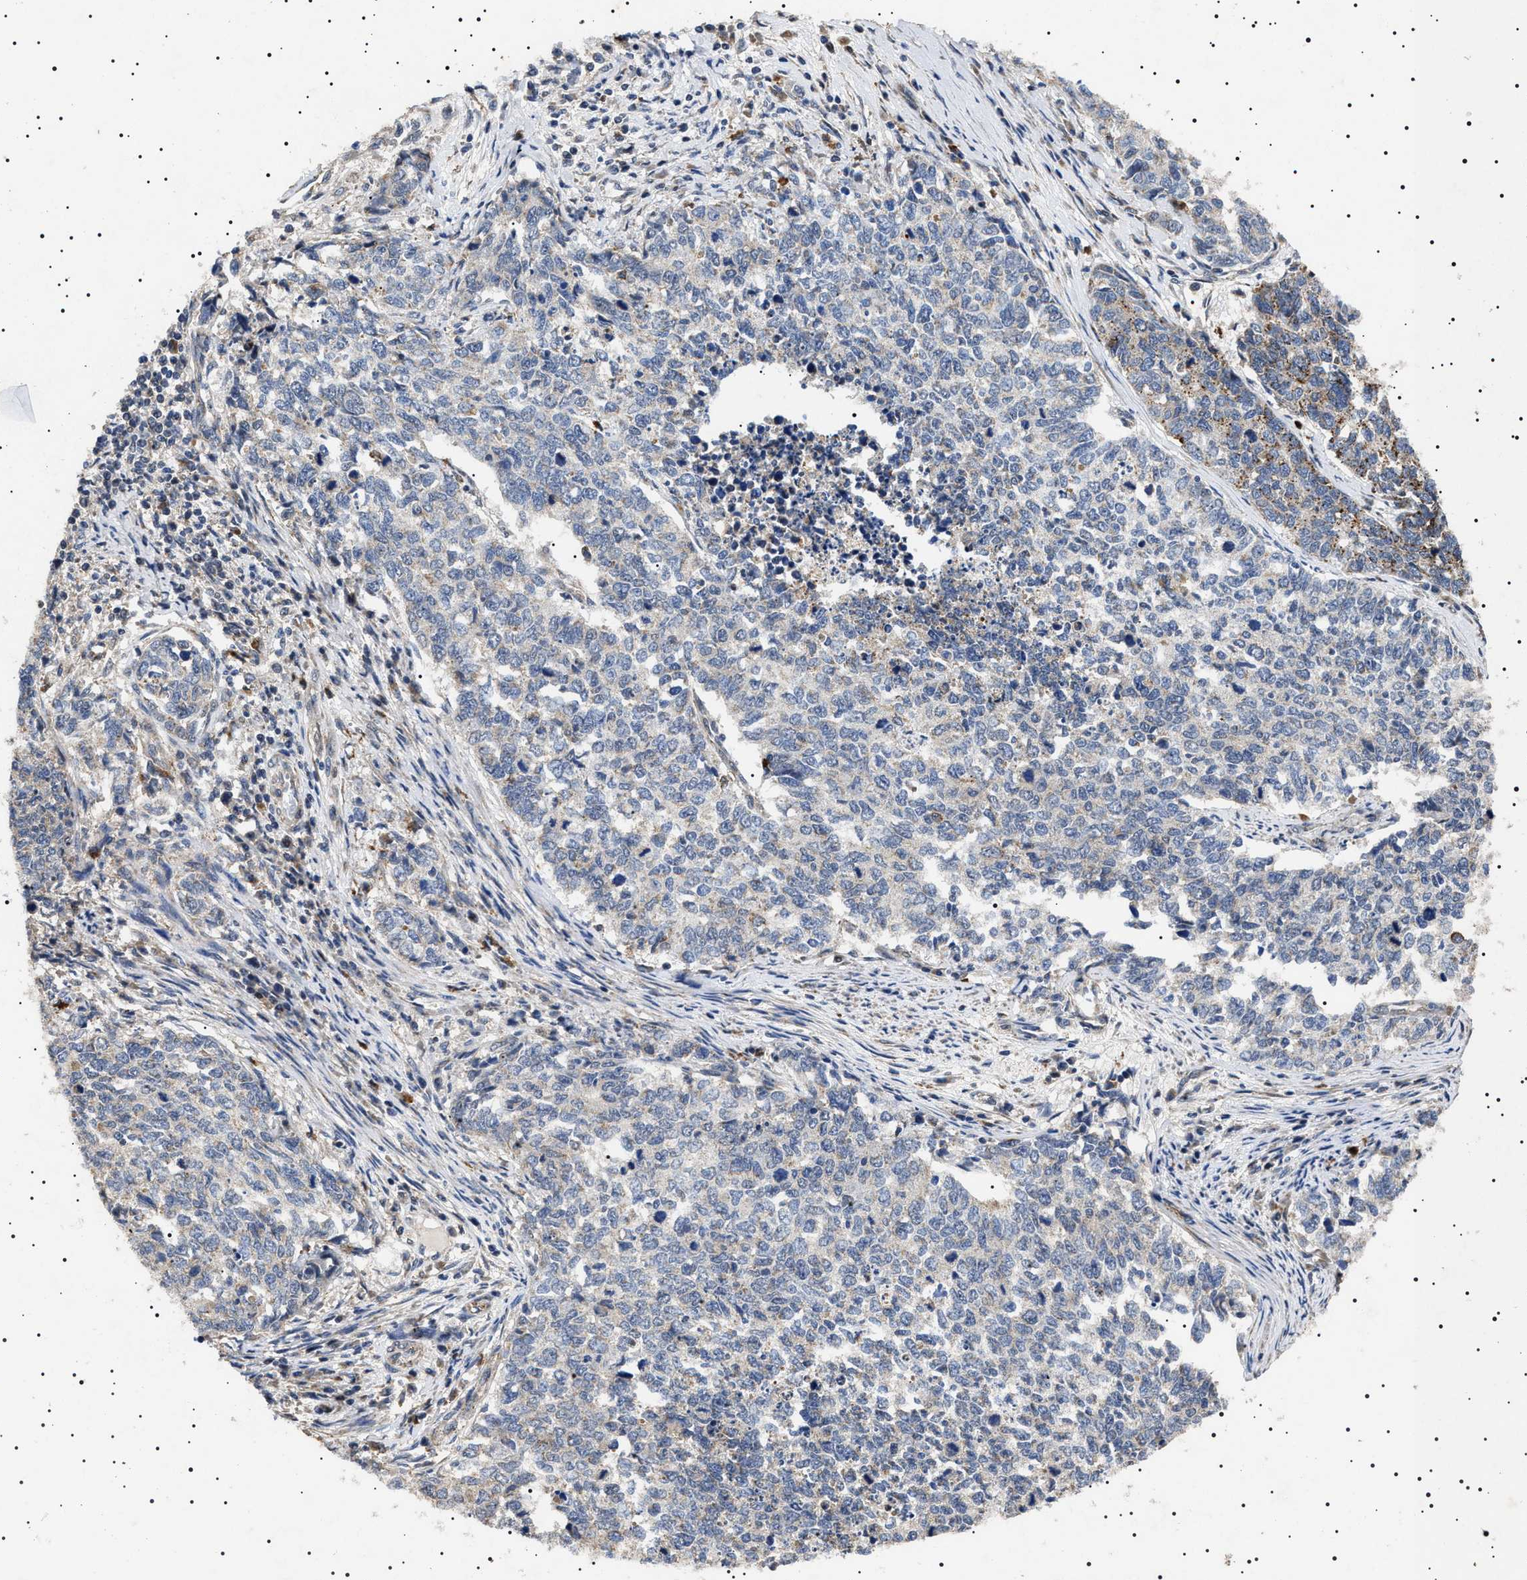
{"staining": {"intensity": "negative", "quantity": "none", "location": "none"}, "tissue": "cervical cancer", "cell_type": "Tumor cells", "image_type": "cancer", "snomed": [{"axis": "morphology", "description": "Squamous cell carcinoma, NOS"}, {"axis": "topography", "description": "Cervix"}], "caption": "DAB (3,3'-diaminobenzidine) immunohistochemical staining of cervical cancer (squamous cell carcinoma) demonstrates no significant positivity in tumor cells. (DAB (3,3'-diaminobenzidine) immunohistochemistry, high magnification).", "gene": "RAB34", "patient": {"sex": "female", "age": 63}}